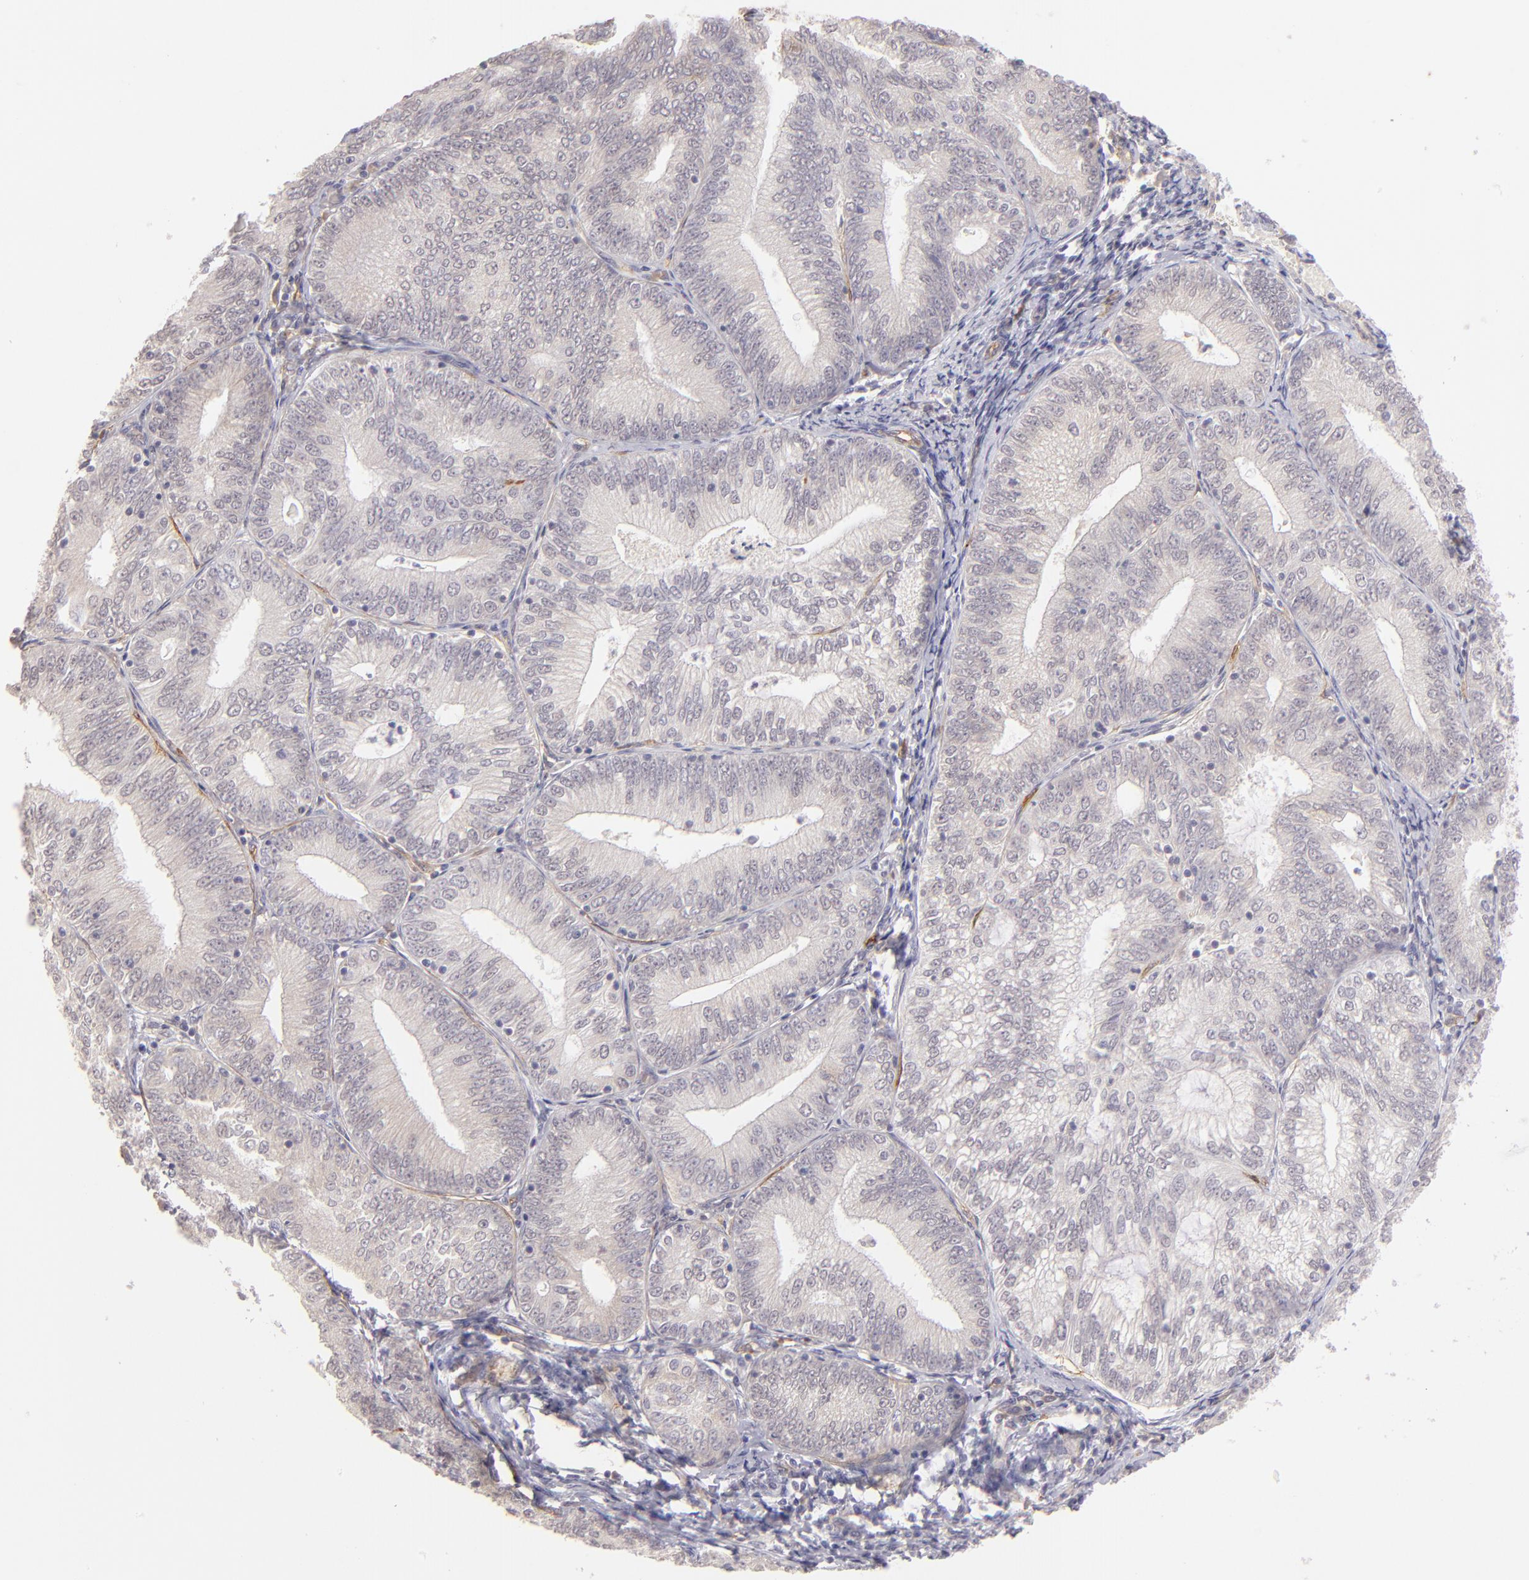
{"staining": {"intensity": "negative", "quantity": "none", "location": "none"}, "tissue": "endometrial cancer", "cell_type": "Tumor cells", "image_type": "cancer", "snomed": [{"axis": "morphology", "description": "Adenocarcinoma, NOS"}, {"axis": "topography", "description": "Endometrium"}], "caption": "Adenocarcinoma (endometrial) was stained to show a protein in brown. There is no significant expression in tumor cells.", "gene": "THBD", "patient": {"sex": "female", "age": 69}}